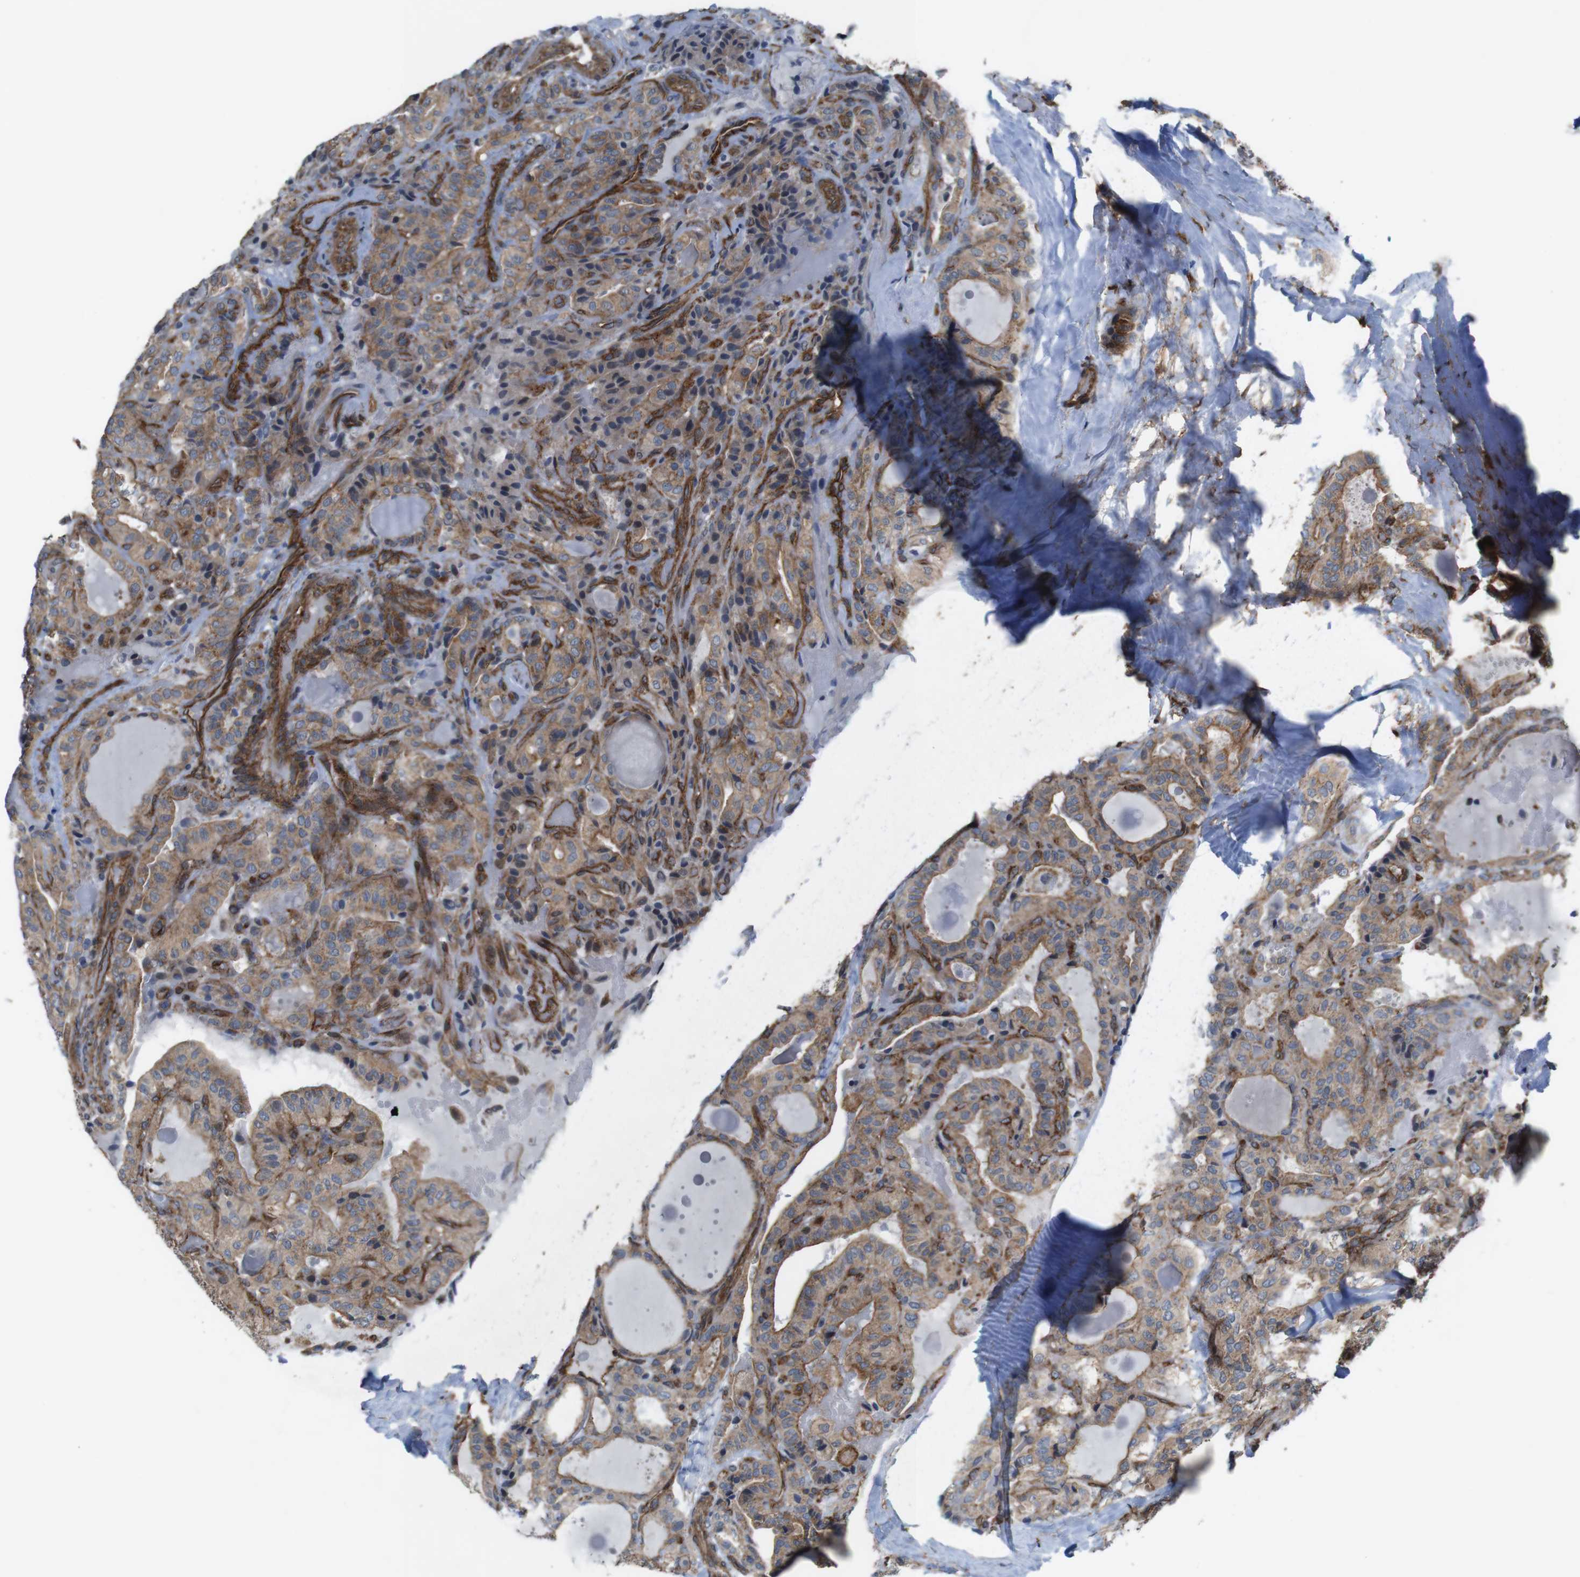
{"staining": {"intensity": "moderate", "quantity": ">75%", "location": "cytoplasmic/membranous"}, "tissue": "thyroid cancer", "cell_type": "Tumor cells", "image_type": "cancer", "snomed": [{"axis": "morphology", "description": "Papillary adenocarcinoma, NOS"}, {"axis": "topography", "description": "Thyroid gland"}], "caption": "Moderate cytoplasmic/membranous positivity for a protein is identified in approximately >75% of tumor cells of thyroid cancer (papillary adenocarcinoma) using immunohistochemistry.", "gene": "PTGER4", "patient": {"sex": "male", "age": 77}}